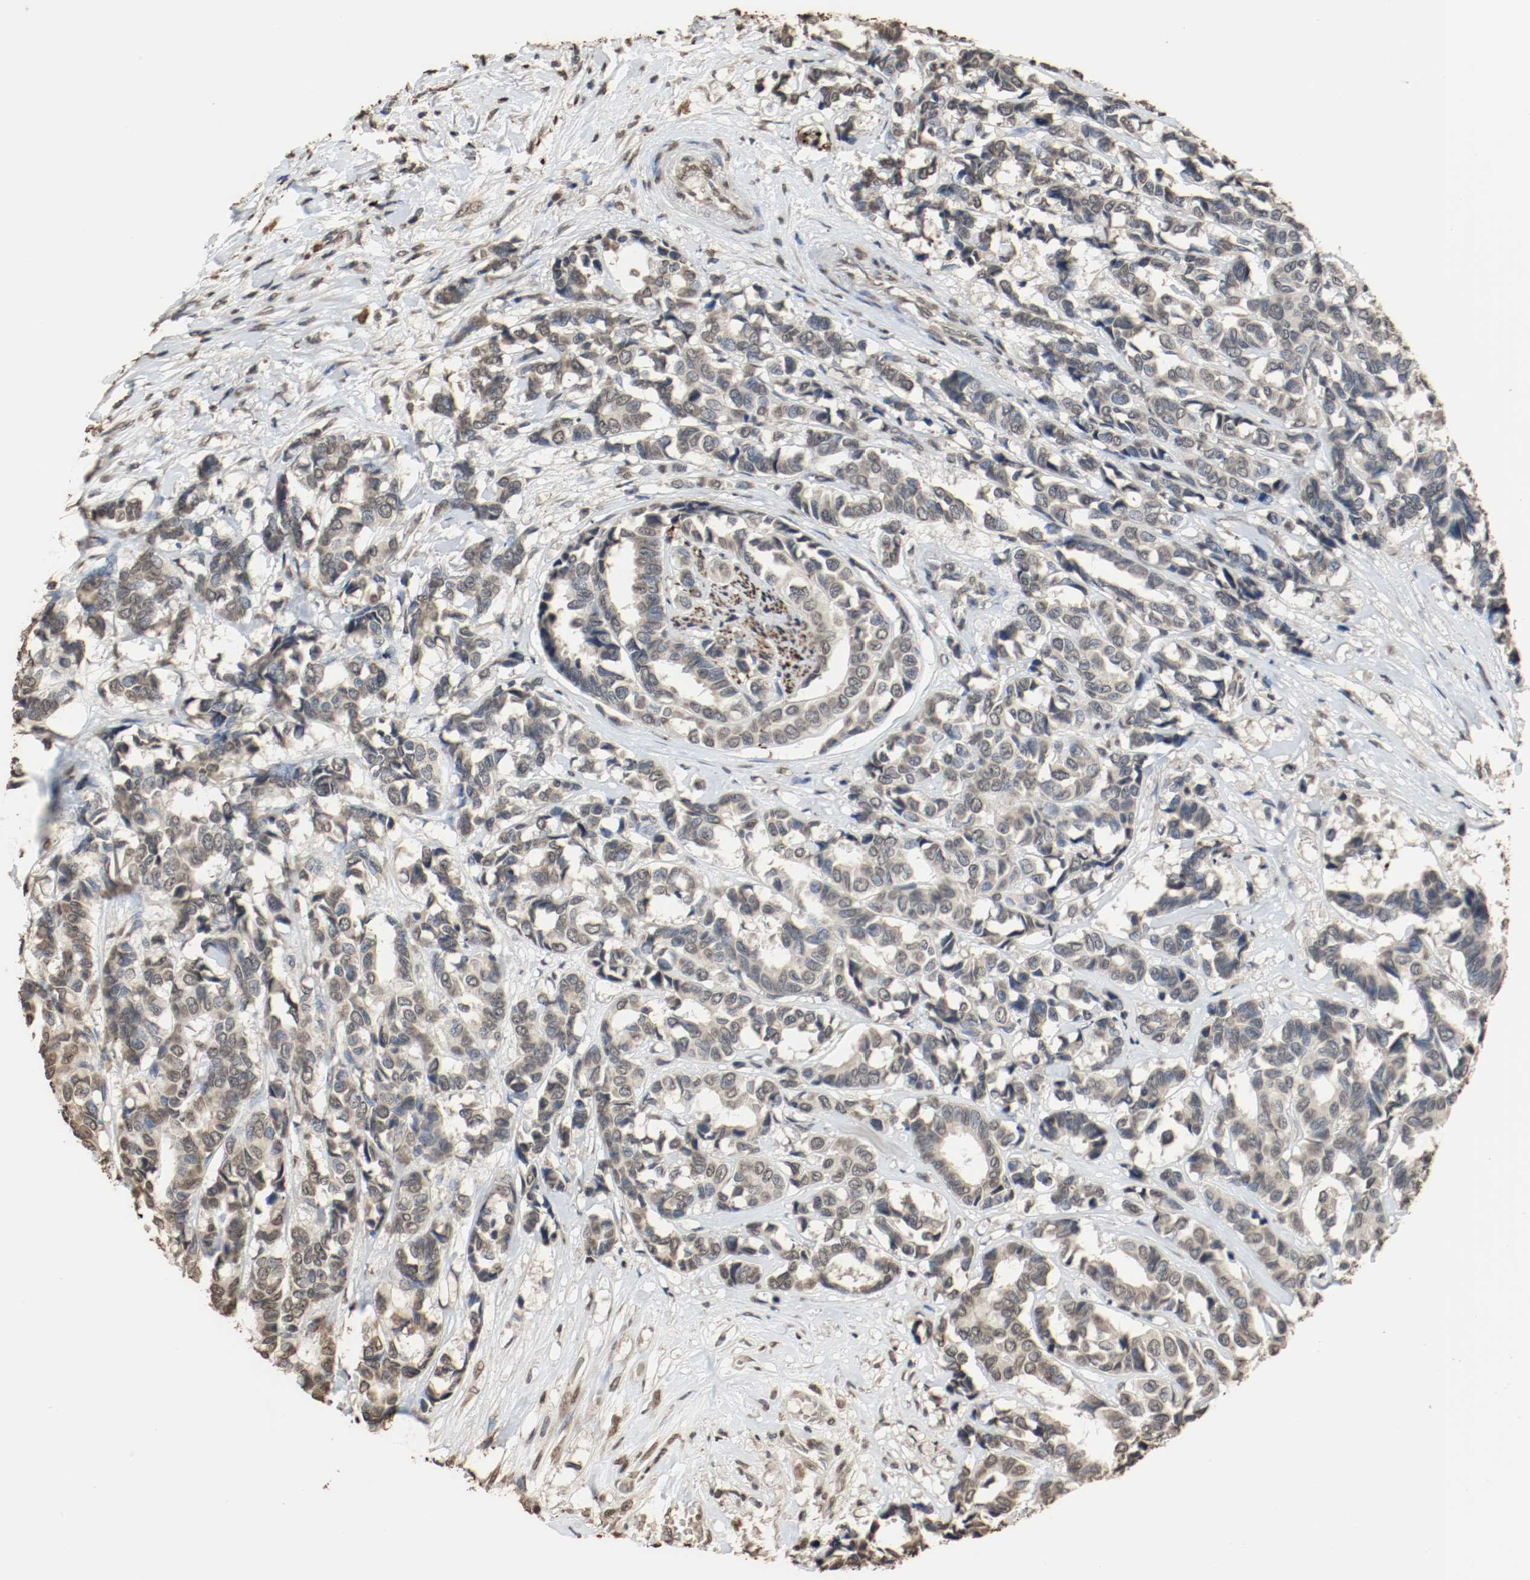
{"staining": {"intensity": "weak", "quantity": "25%-75%", "location": "cytoplasmic/membranous"}, "tissue": "breast cancer", "cell_type": "Tumor cells", "image_type": "cancer", "snomed": [{"axis": "morphology", "description": "Duct carcinoma"}, {"axis": "topography", "description": "Breast"}], "caption": "A brown stain labels weak cytoplasmic/membranous expression of a protein in human breast cancer tumor cells.", "gene": "RTN4", "patient": {"sex": "female", "age": 87}}